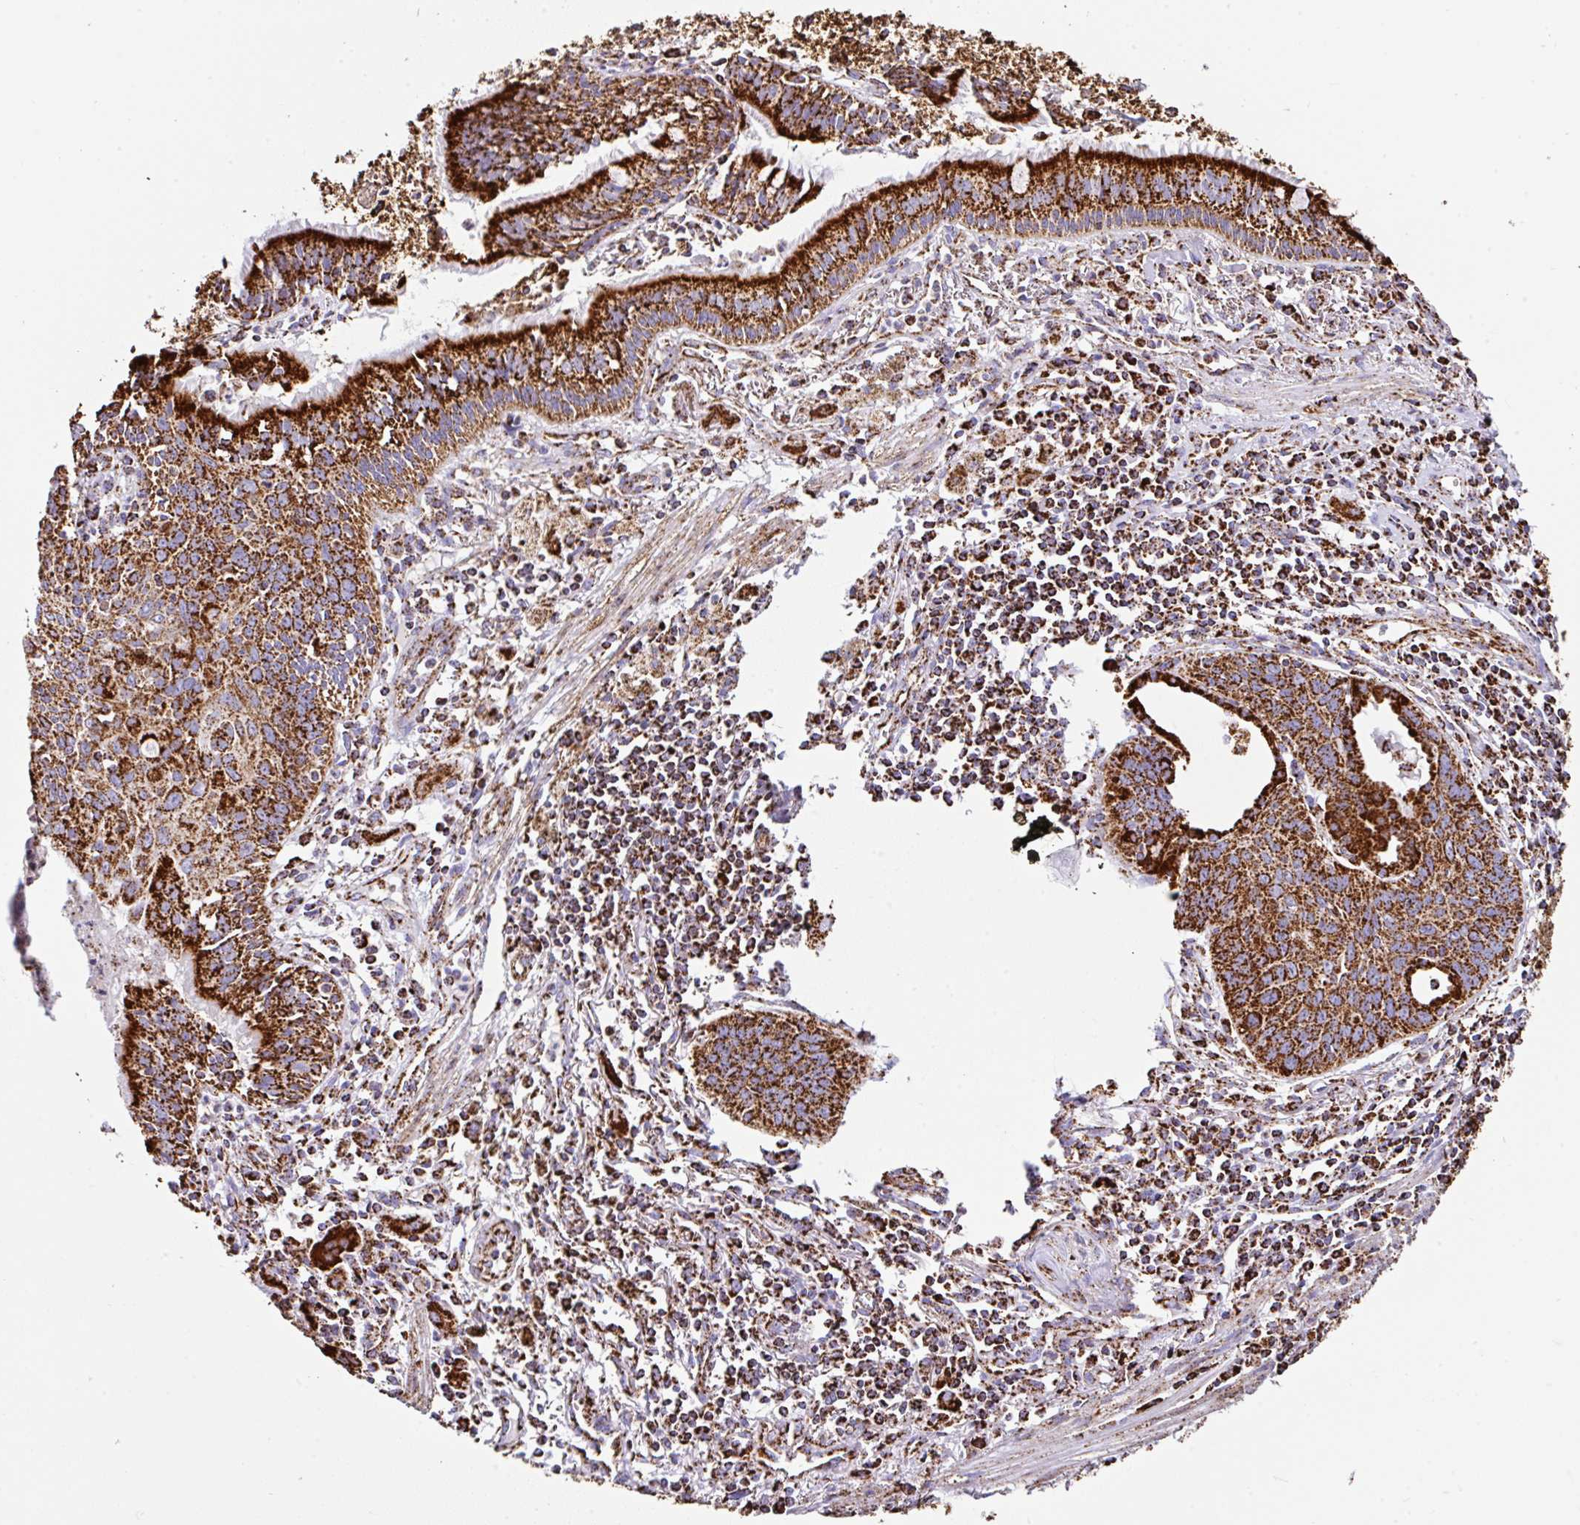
{"staining": {"intensity": "strong", "quantity": ">75%", "location": "cytoplasmic/membranous"}, "tissue": "lung cancer", "cell_type": "Tumor cells", "image_type": "cancer", "snomed": [{"axis": "morphology", "description": "Squamous cell carcinoma, NOS"}, {"axis": "topography", "description": "Lung"}], "caption": "A brown stain labels strong cytoplasmic/membranous expression of a protein in squamous cell carcinoma (lung) tumor cells.", "gene": "ANKRD33B", "patient": {"sex": "male", "age": 71}}